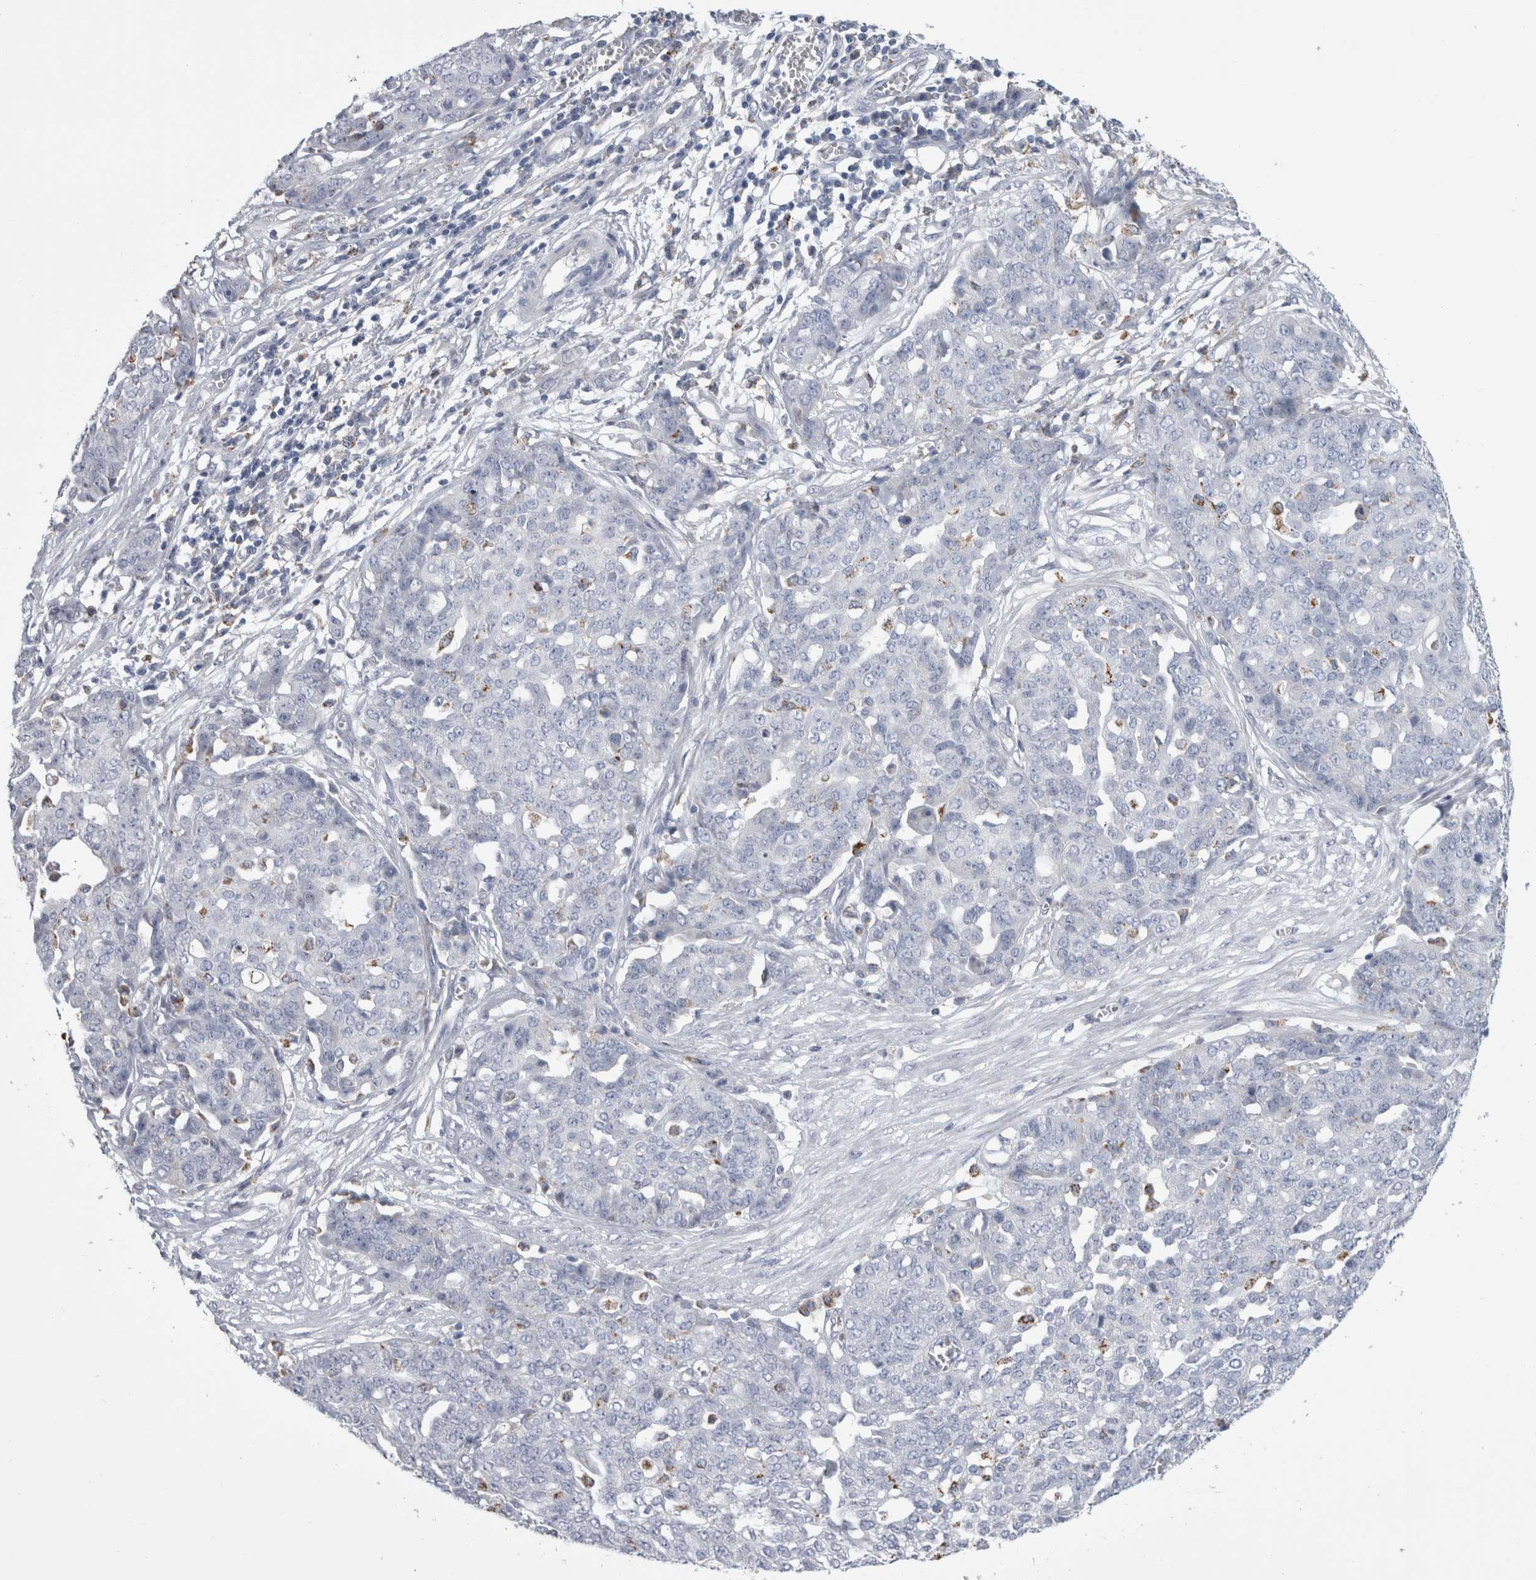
{"staining": {"intensity": "negative", "quantity": "none", "location": "none"}, "tissue": "ovarian cancer", "cell_type": "Tumor cells", "image_type": "cancer", "snomed": [{"axis": "morphology", "description": "Cystadenocarcinoma, serous, NOS"}, {"axis": "topography", "description": "Soft tissue"}, {"axis": "topography", "description": "Ovary"}], "caption": "Immunohistochemical staining of ovarian cancer reveals no significant staining in tumor cells. (DAB (3,3'-diaminobenzidine) immunohistochemistry (IHC) with hematoxylin counter stain).", "gene": "GATM", "patient": {"sex": "female", "age": 57}}